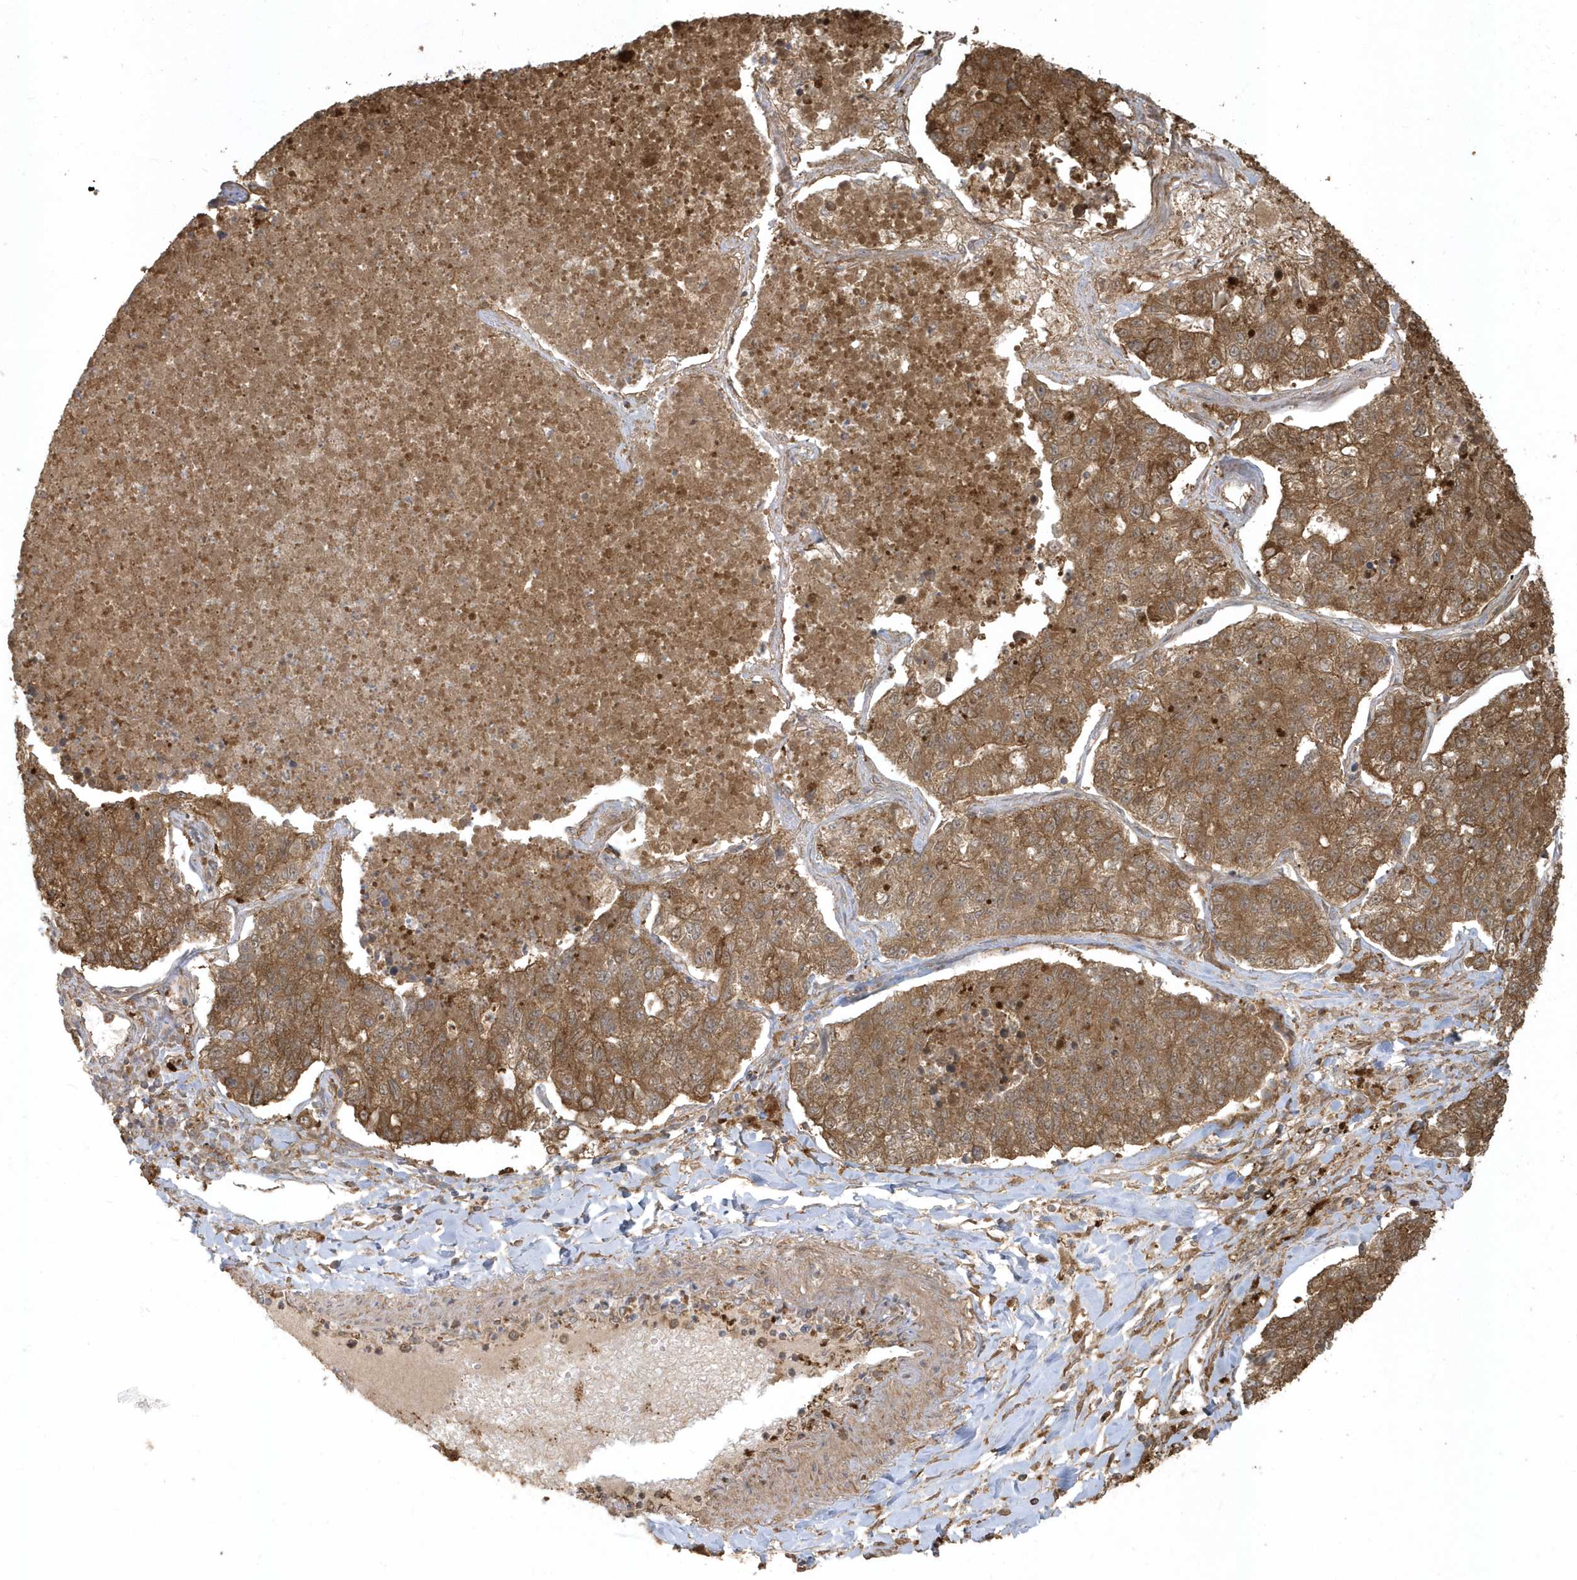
{"staining": {"intensity": "strong", "quantity": ">75%", "location": "cytoplasmic/membranous"}, "tissue": "lung cancer", "cell_type": "Tumor cells", "image_type": "cancer", "snomed": [{"axis": "morphology", "description": "Adenocarcinoma, NOS"}, {"axis": "topography", "description": "Lung"}], "caption": "Human lung cancer stained with a brown dye displays strong cytoplasmic/membranous positive expression in approximately >75% of tumor cells.", "gene": "HNMT", "patient": {"sex": "male", "age": 49}}